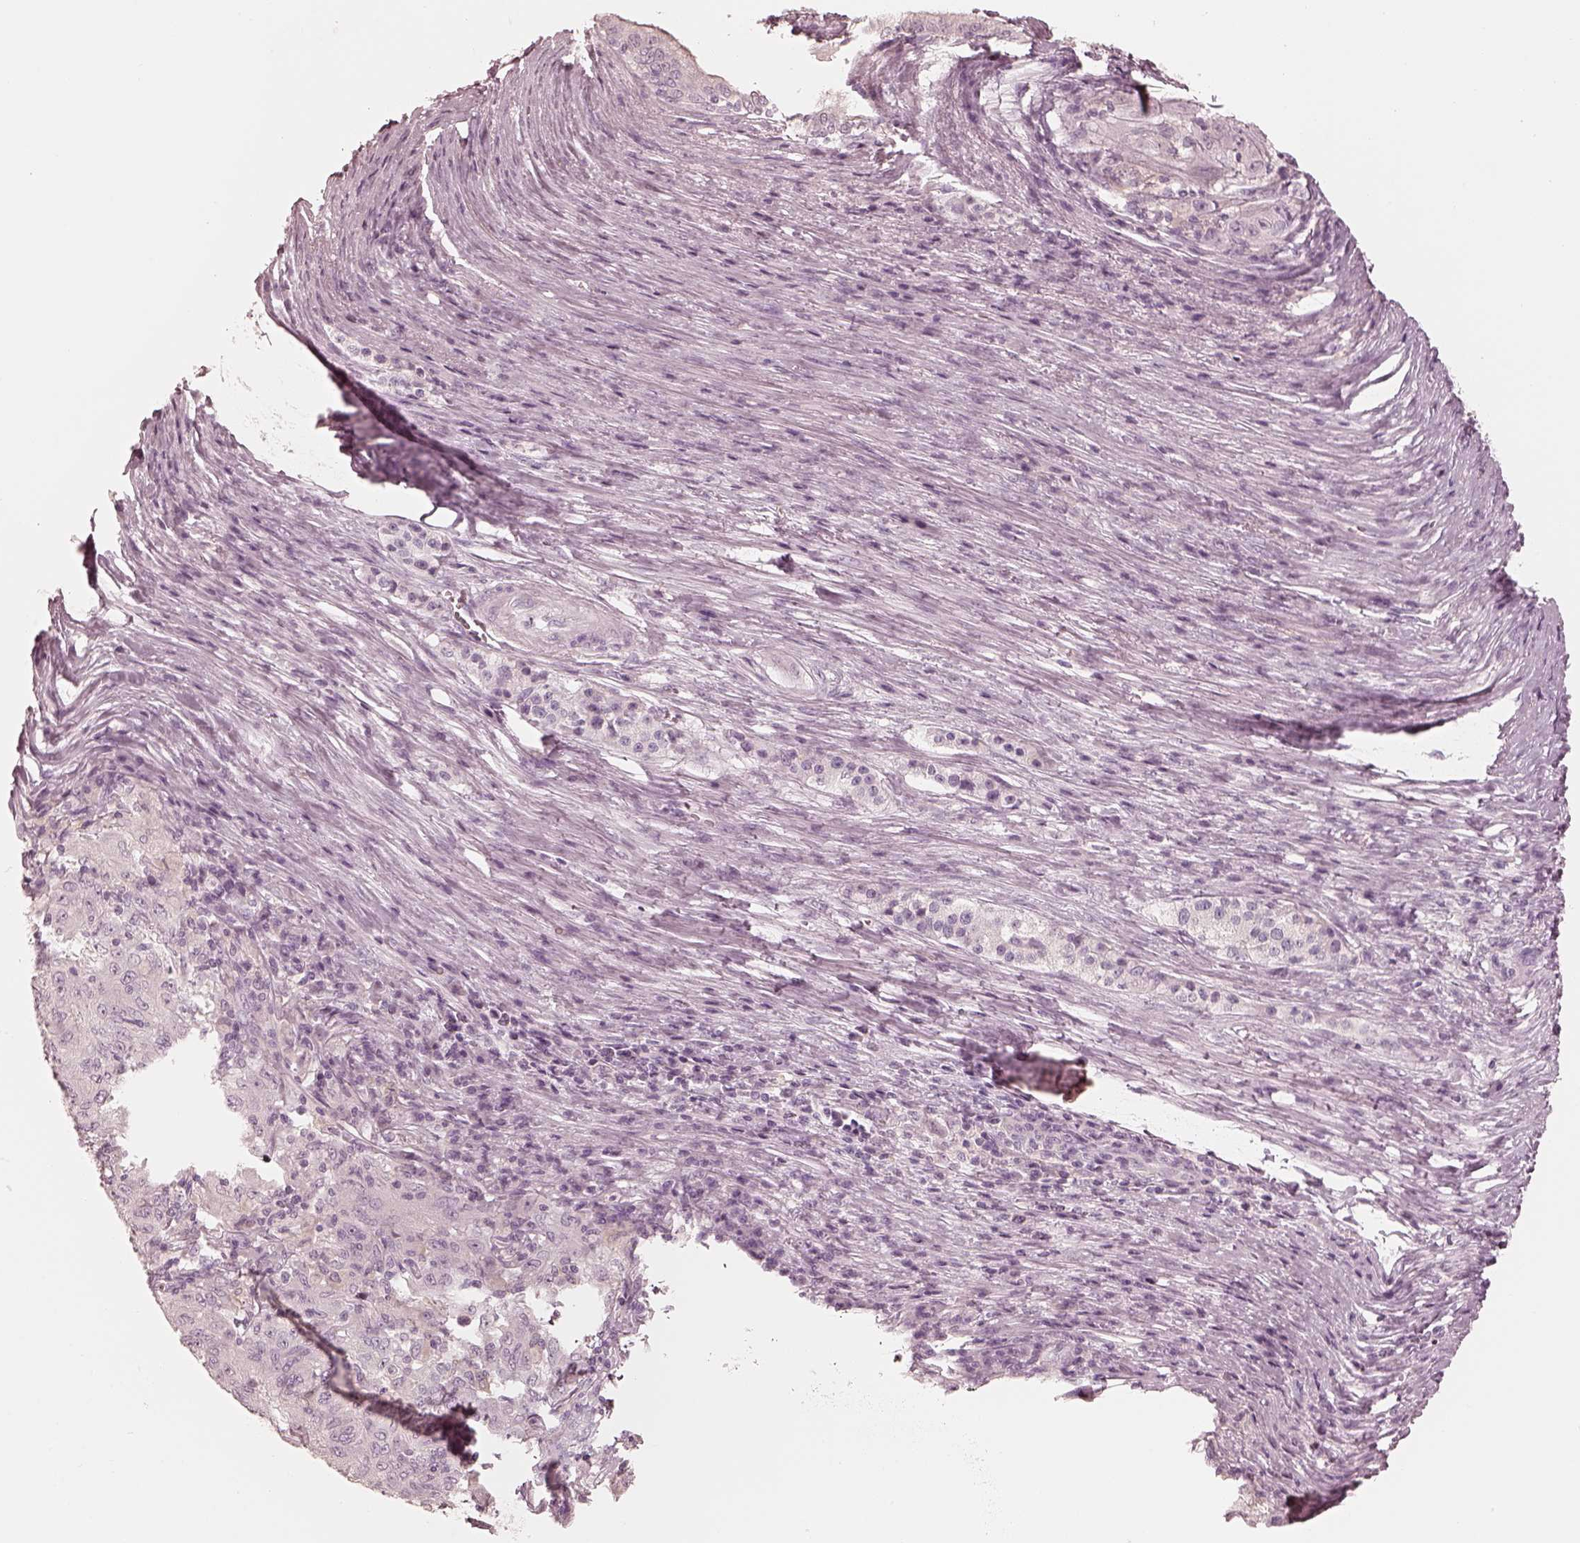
{"staining": {"intensity": "negative", "quantity": "none", "location": "none"}, "tissue": "pancreatic cancer", "cell_type": "Tumor cells", "image_type": "cancer", "snomed": [{"axis": "morphology", "description": "Adenocarcinoma, NOS"}, {"axis": "topography", "description": "Pancreas"}], "caption": "DAB (3,3'-diaminobenzidine) immunohistochemical staining of human adenocarcinoma (pancreatic) shows no significant positivity in tumor cells.", "gene": "CALR3", "patient": {"sex": "male", "age": 63}}